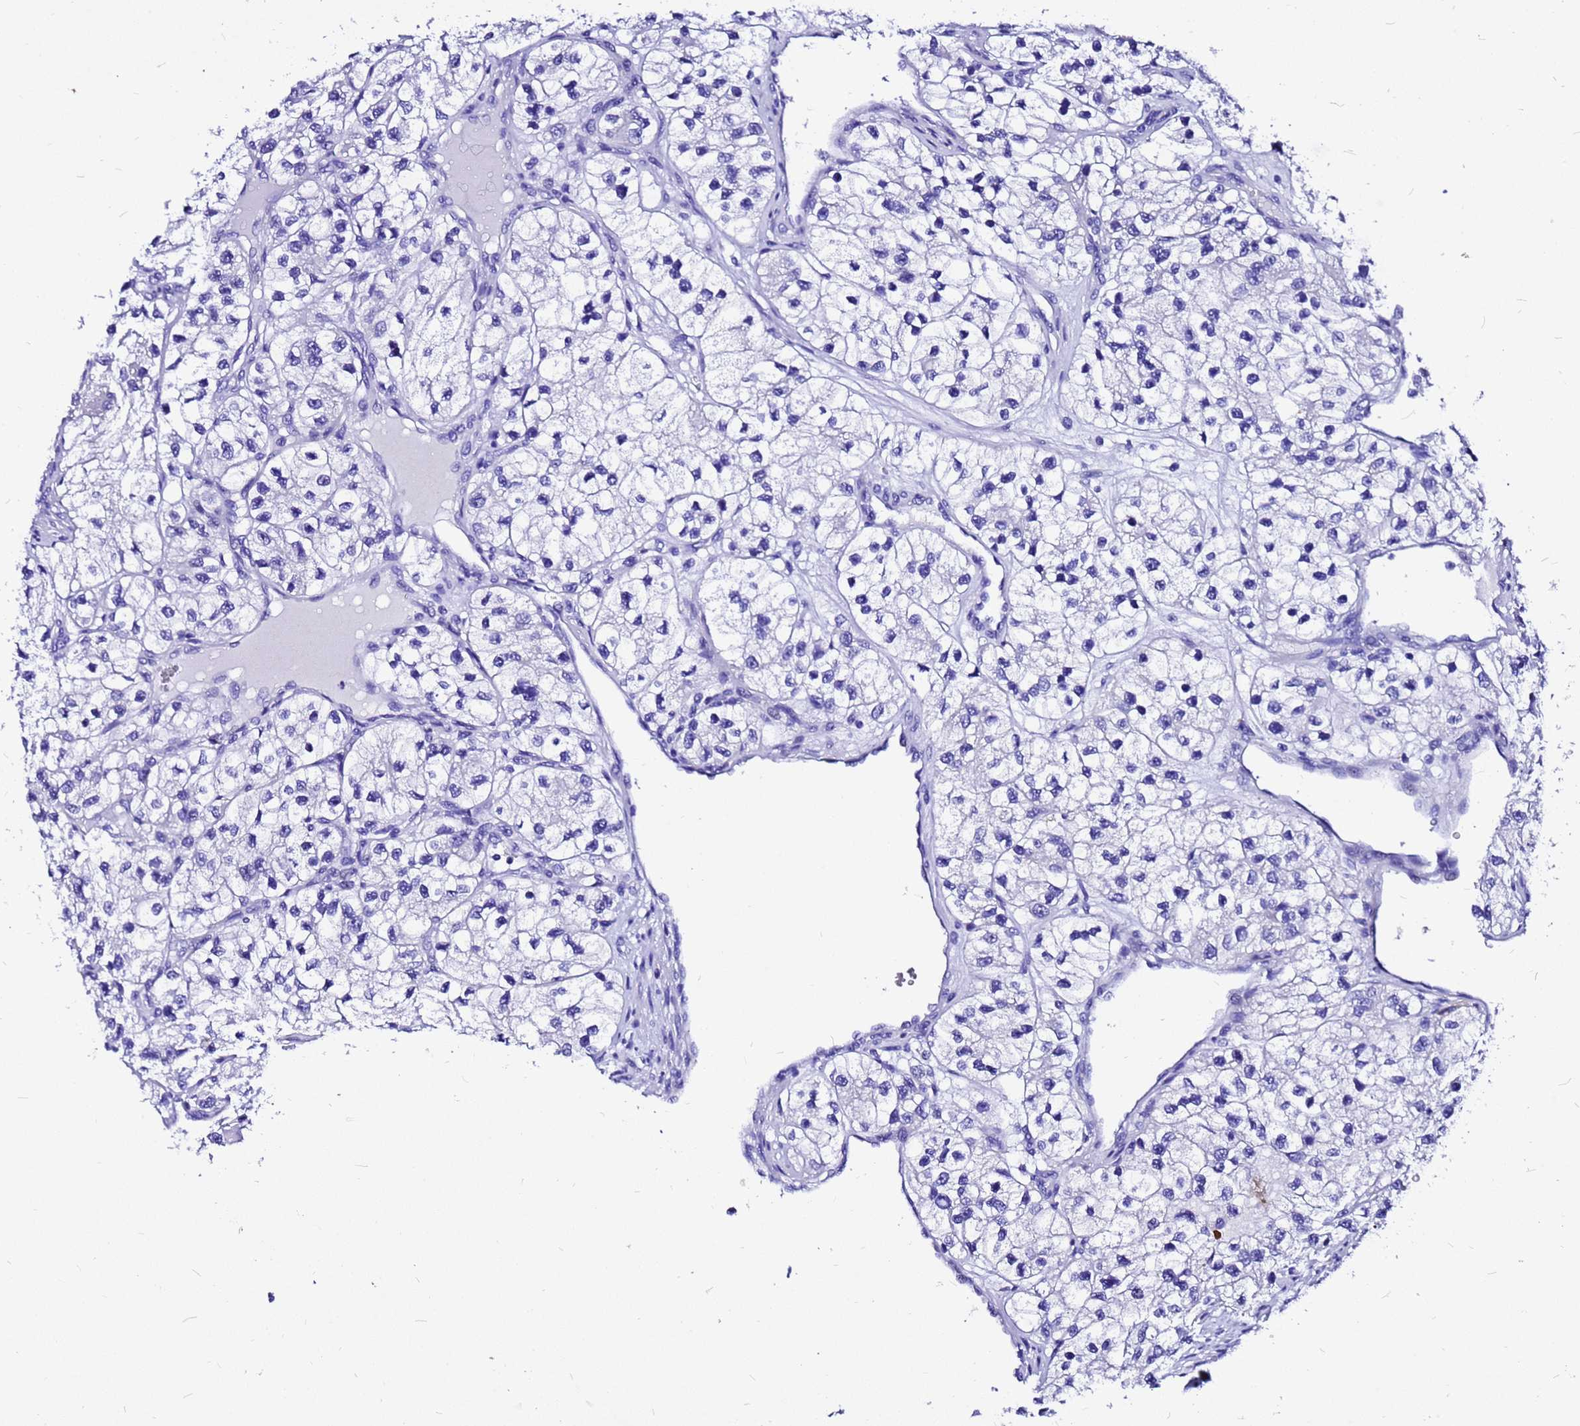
{"staining": {"intensity": "negative", "quantity": "none", "location": "none"}, "tissue": "renal cancer", "cell_type": "Tumor cells", "image_type": "cancer", "snomed": [{"axis": "morphology", "description": "Adenocarcinoma, NOS"}, {"axis": "topography", "description": "Kidney"}], "caption": "Tumor cells are negative for brown protein staining in renal adenocarcinoma.", "gene": "HERC4", "patient": {"sex": "female", "age": 57}}